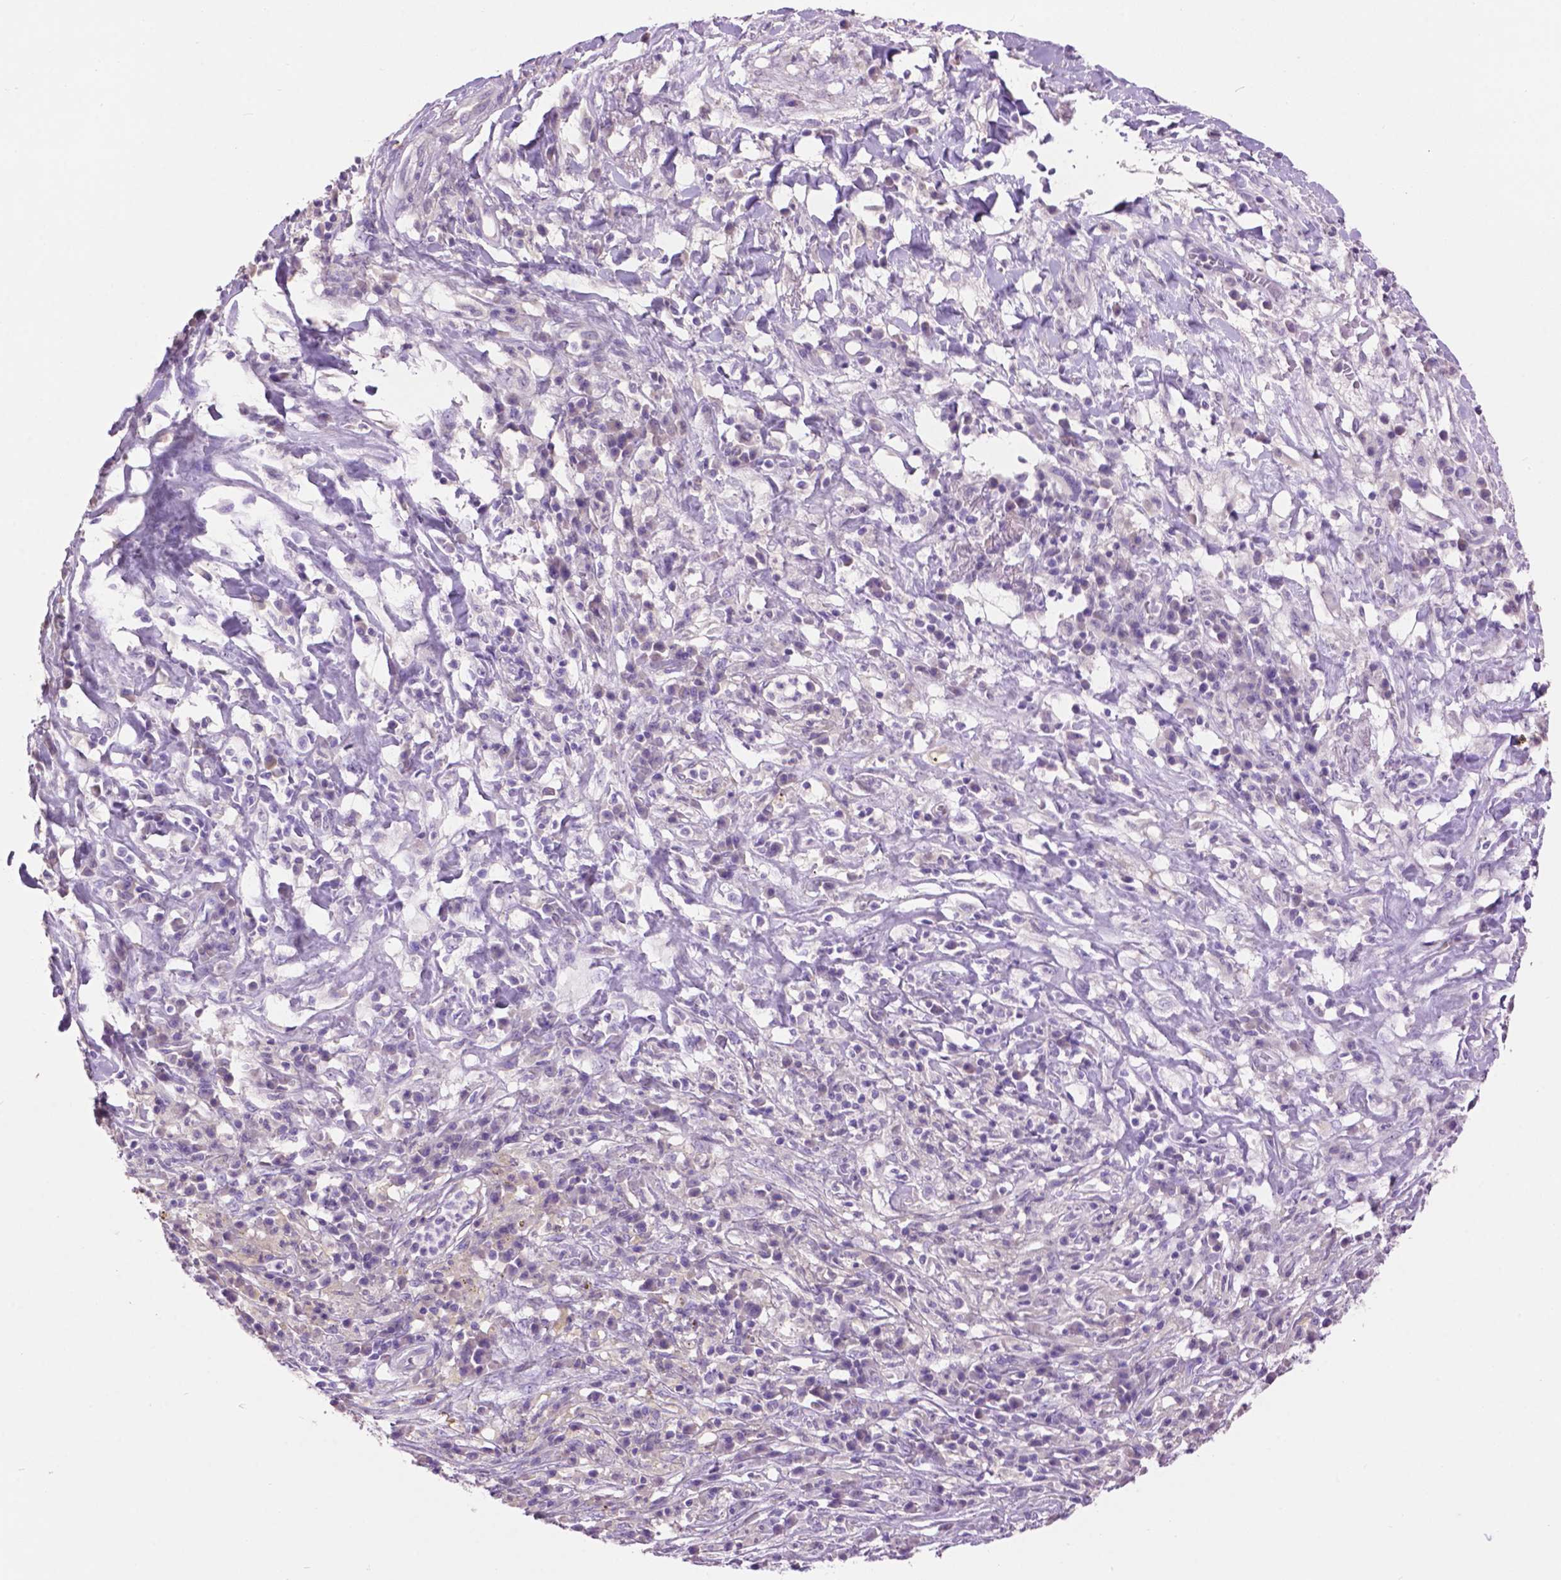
{"staining": {"intensity": "negative", "quantity": "none", "location": "none"}, "tissue": "melanoma", "cell_type": "Tumor cells", "image_type": "cancer", "snomed": [{"axis": "morphology", "description": "Malignant melanoma, NOS"}, {"axis": "topography", "description": "Skin"}], "caption": "Image shows no significant protein expression in tumor cells of melanoma.", "gene": "CRYBA4", "patient": {"sex": "female", "age": 91}}